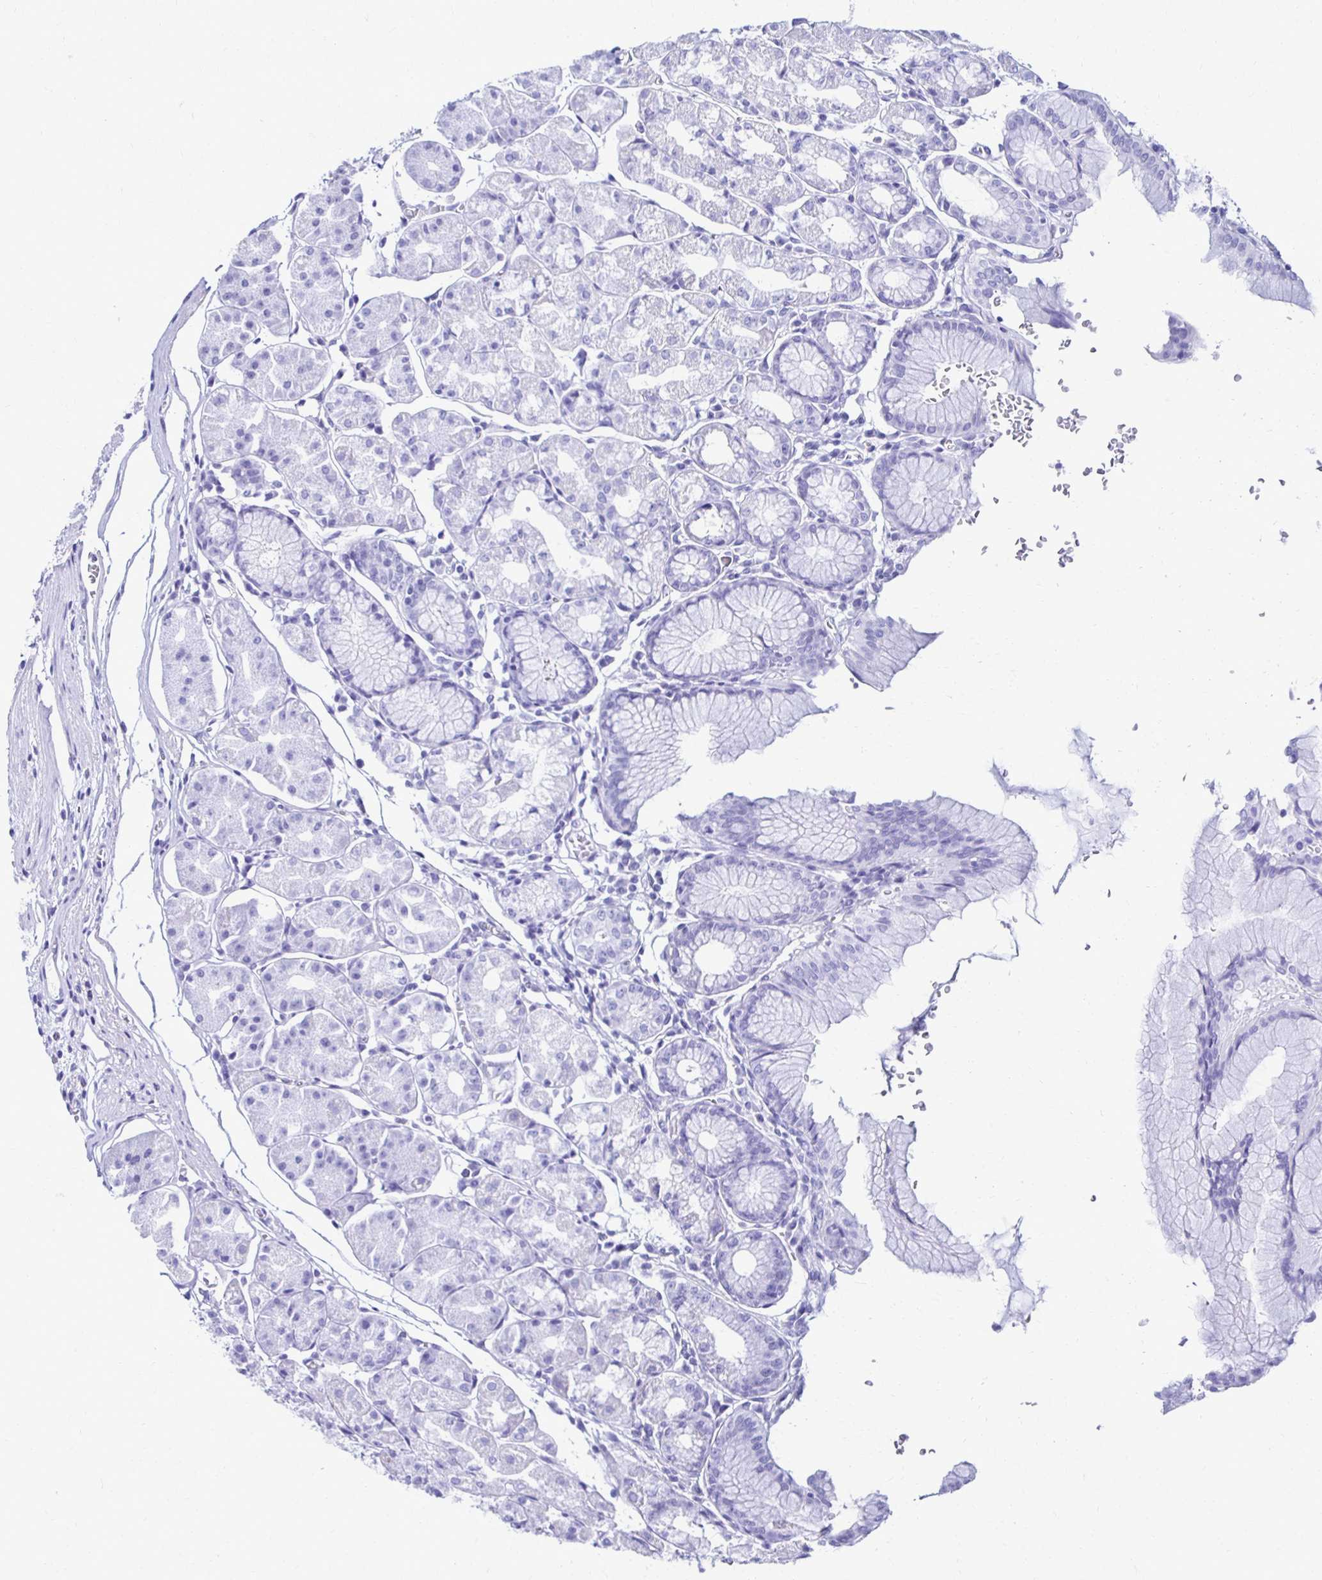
{"staining": {"intensity": "negative", "quantity": "none", "location": "none"}, "tissue": "stomach", "cell_type": "Glandular cells", "image_type": "normal", "snomed": [{"axis": "morphology", "description": "Normal tissue, NOS"}, {"axis": "topography", "description": "Stomach"}], "caption": "Protein analysis of unremarkable stomach demonstrates no significant staining in glandular cells. (Brightfield microscopy of DAB immunohistochemistry at high magnification).", "gene": "CST5", "patient": {"sex": "male", "age": 55}}